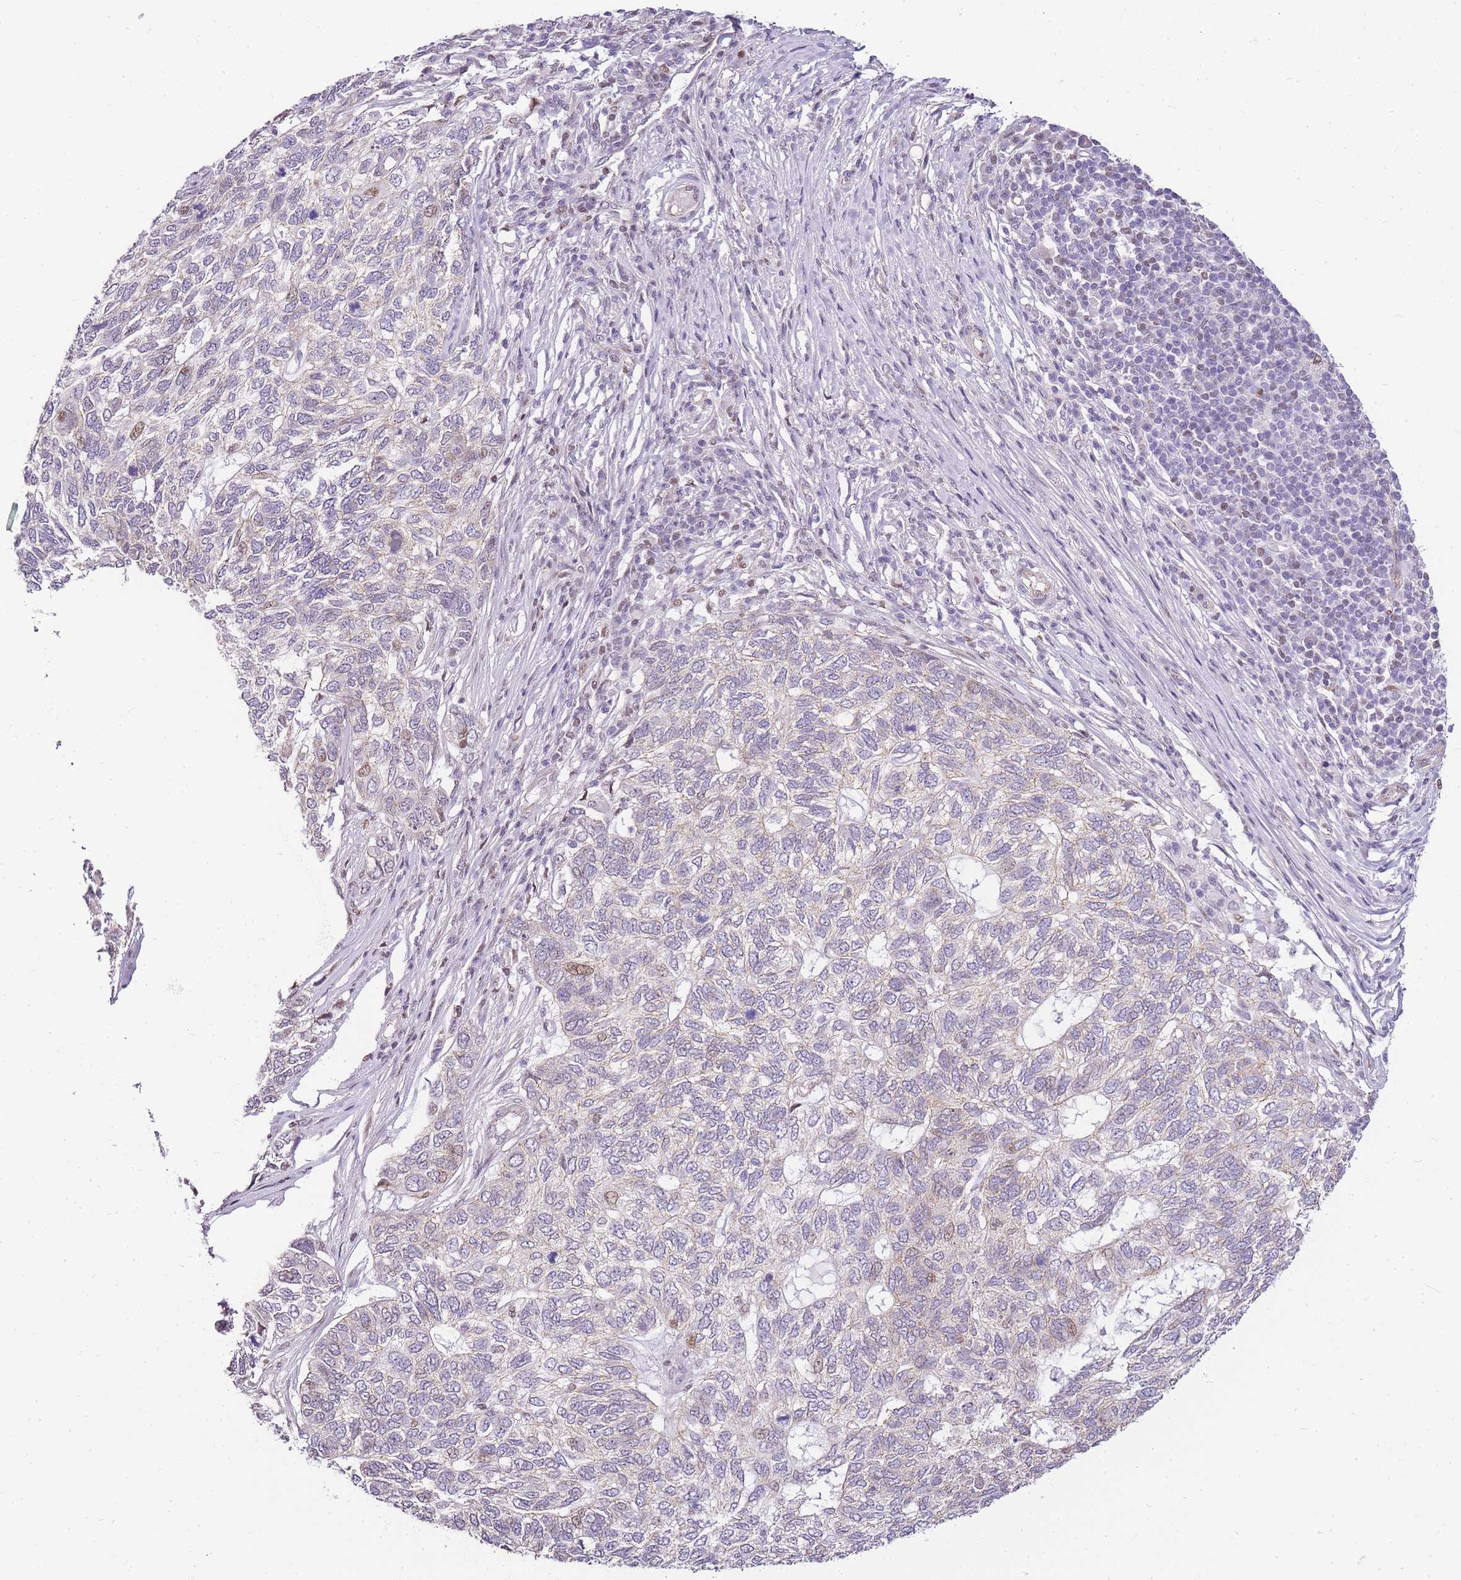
{"staining": {"intensity": "negative", "quantity": "none", "location": "none"}, "tissue": "skin cancer", "cell_type": "Tumor cells", "image_type": "cancer", "snomed": [{"axis": "morphology", "description": "Basal cell carcinoma"}, {"axis": "topography", "description": "Skin"}], "caption": "Skin cancer (basal cell carcinoma) stained for a protein using IHC displays no expression tumor cells.", "gene": "CLBA1", "patient": {"sex": "female", "age": 65}}